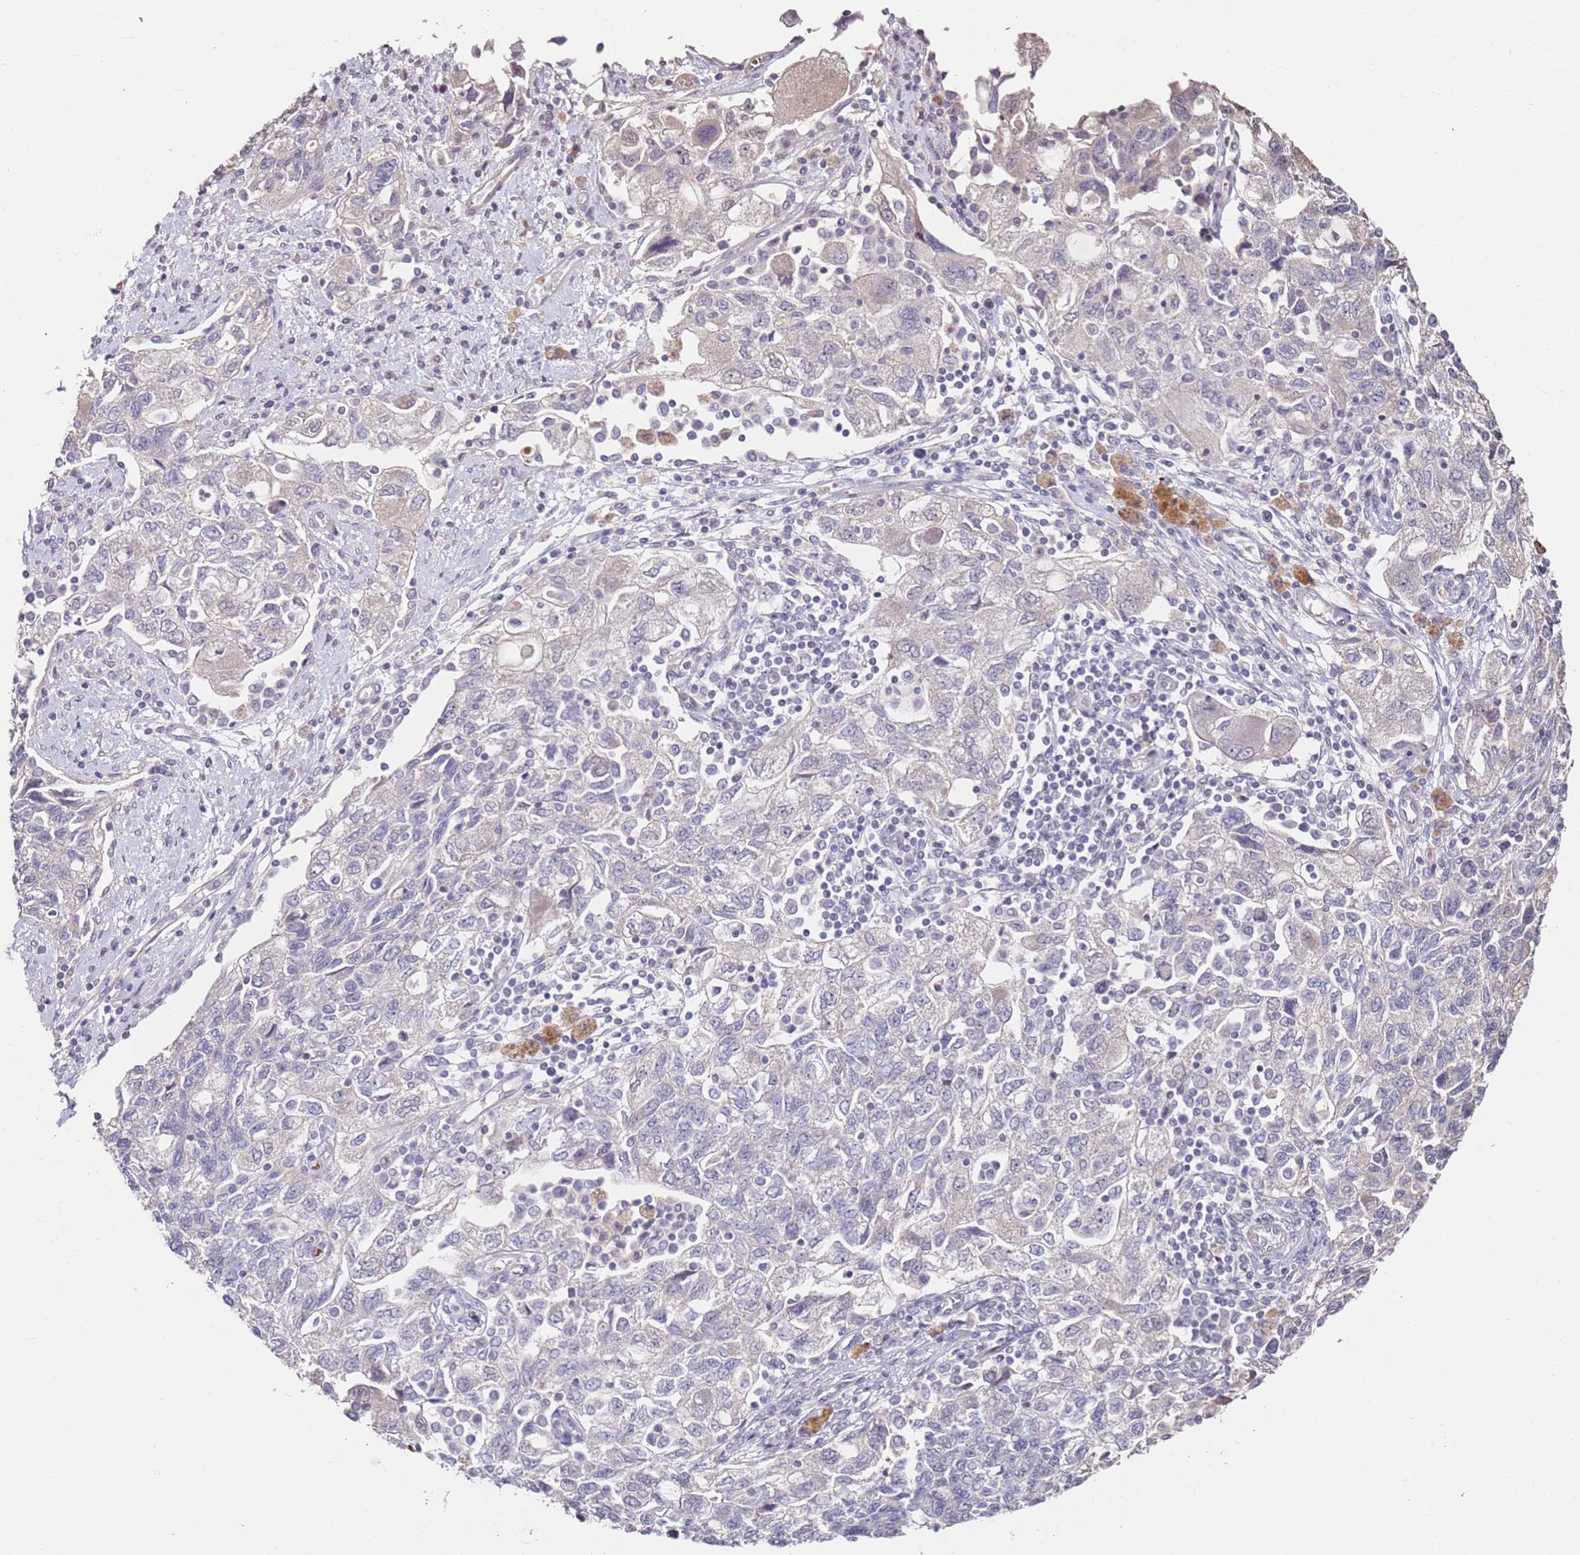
{"staining": {"intensity": "weak", "quantity": "<25%", "location": "cytoplasmic/membranous"}, "tissue": "ovarian cancer", "cell_type": "Tumor cells", "image_type": "cancer", "snomed": [{"axis": "morphology", "description": "Carcinoma, NOS"}, {"axis": "morphology", "description": "Cystadenocarcinoma, serous, NOS"}, {"axis": "topography", "description": "Ovary"}], "caption": "Tumor cells show no significant protein expression in ovarian cancer (carcinoma). (DAB (3,3'-diaminobenzidine) immunohistochemistry visualized using brightfield microscopy, high magnification).", "gene": "RARS2", "patient": {"sex": "female", "age": 69}}